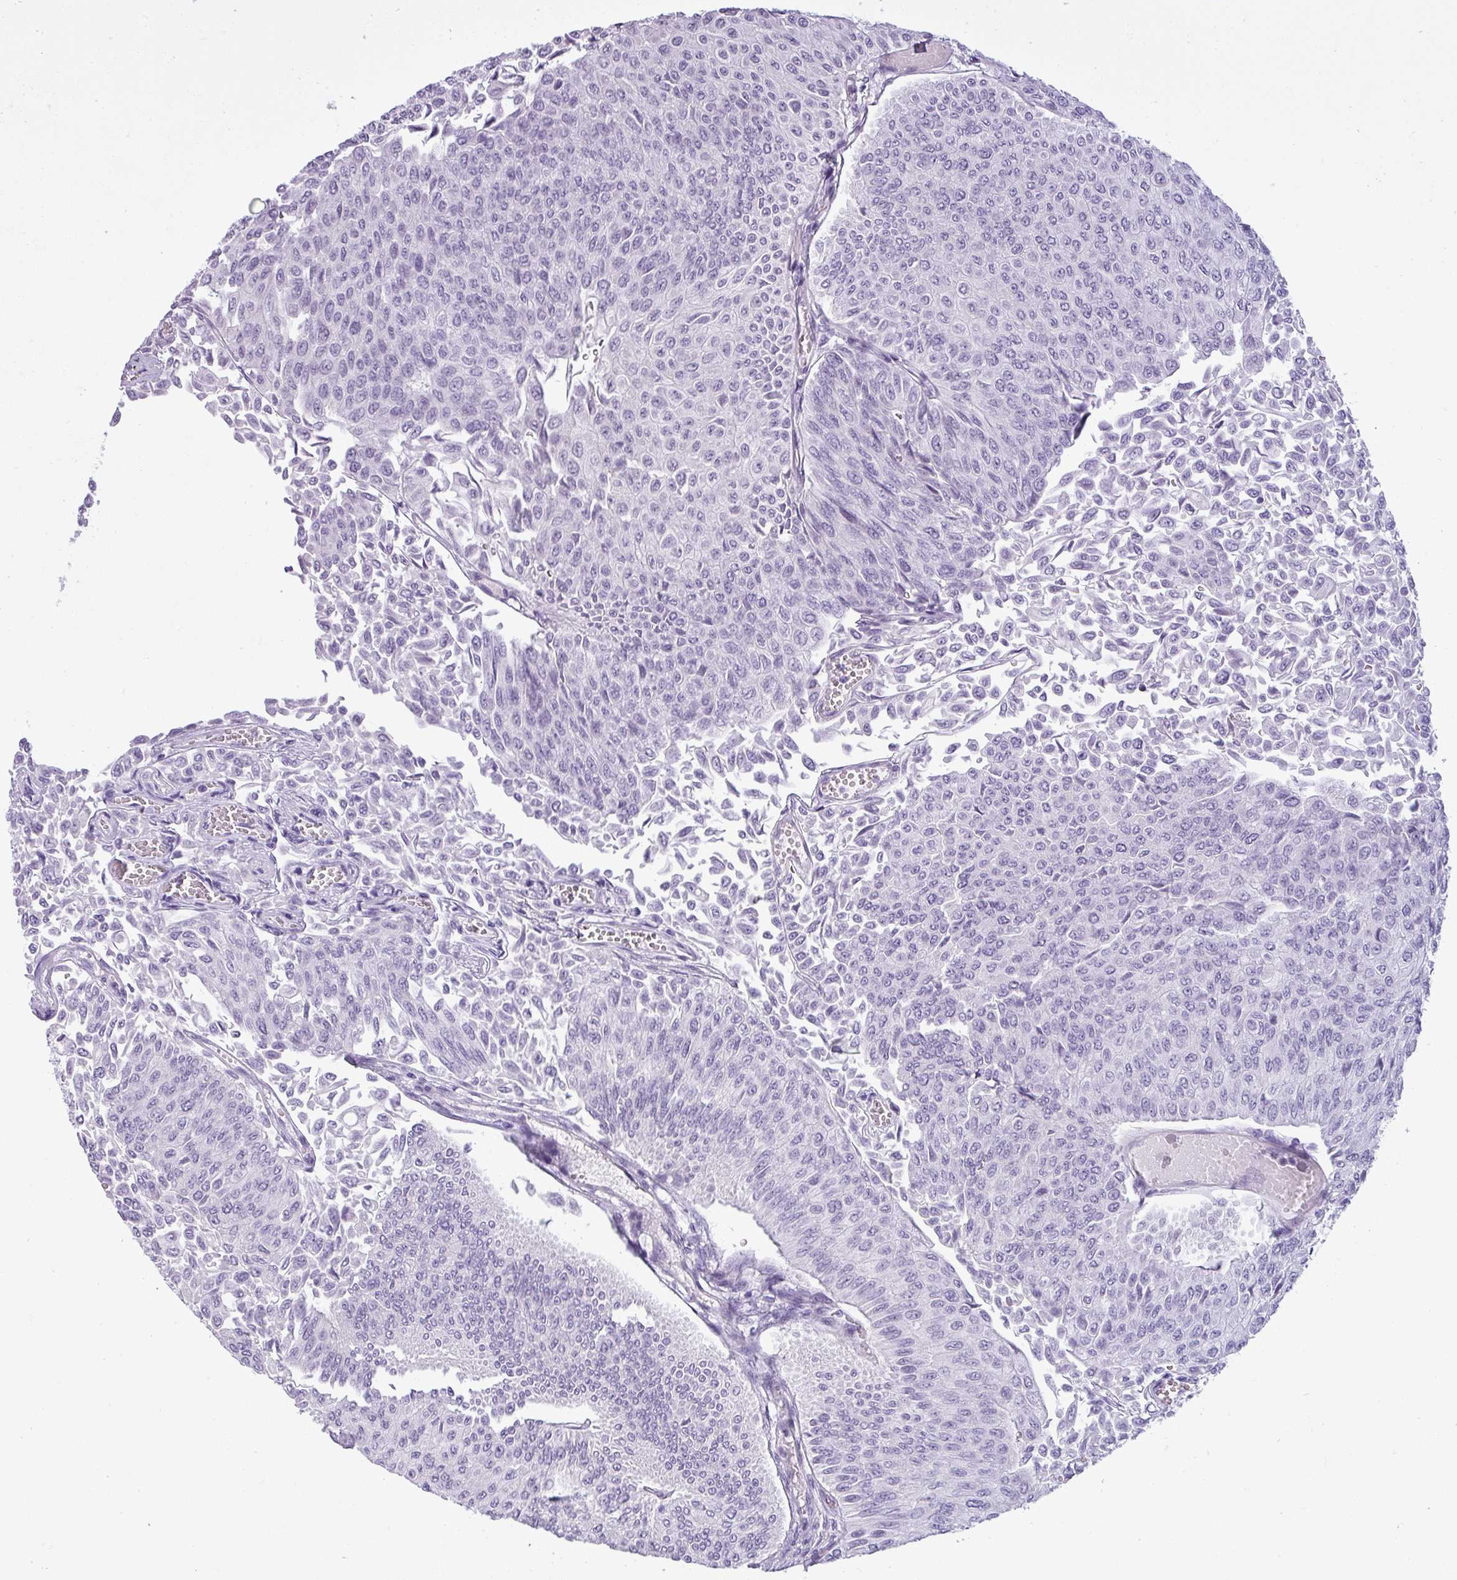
{"staining": {"intensity": "negative", "quantity": "none", "location": "none"}, "tissue": "urothelial cancer", "cell_type": "Tumor cells", "image_type": "cancer", "snomed": [{"axis": "morphology", "description": "Urothelial carcinoma, NOS"}, {"axis": "topography", "description": "Urinary bladder"}], "caption": "The photomicrograph shows no significant staining in tumor cells of transitional cell carcinoma. Nuclei are stained in blue.", "gene": "CDH16", "patient": {"sex": "male", "age": 59}}